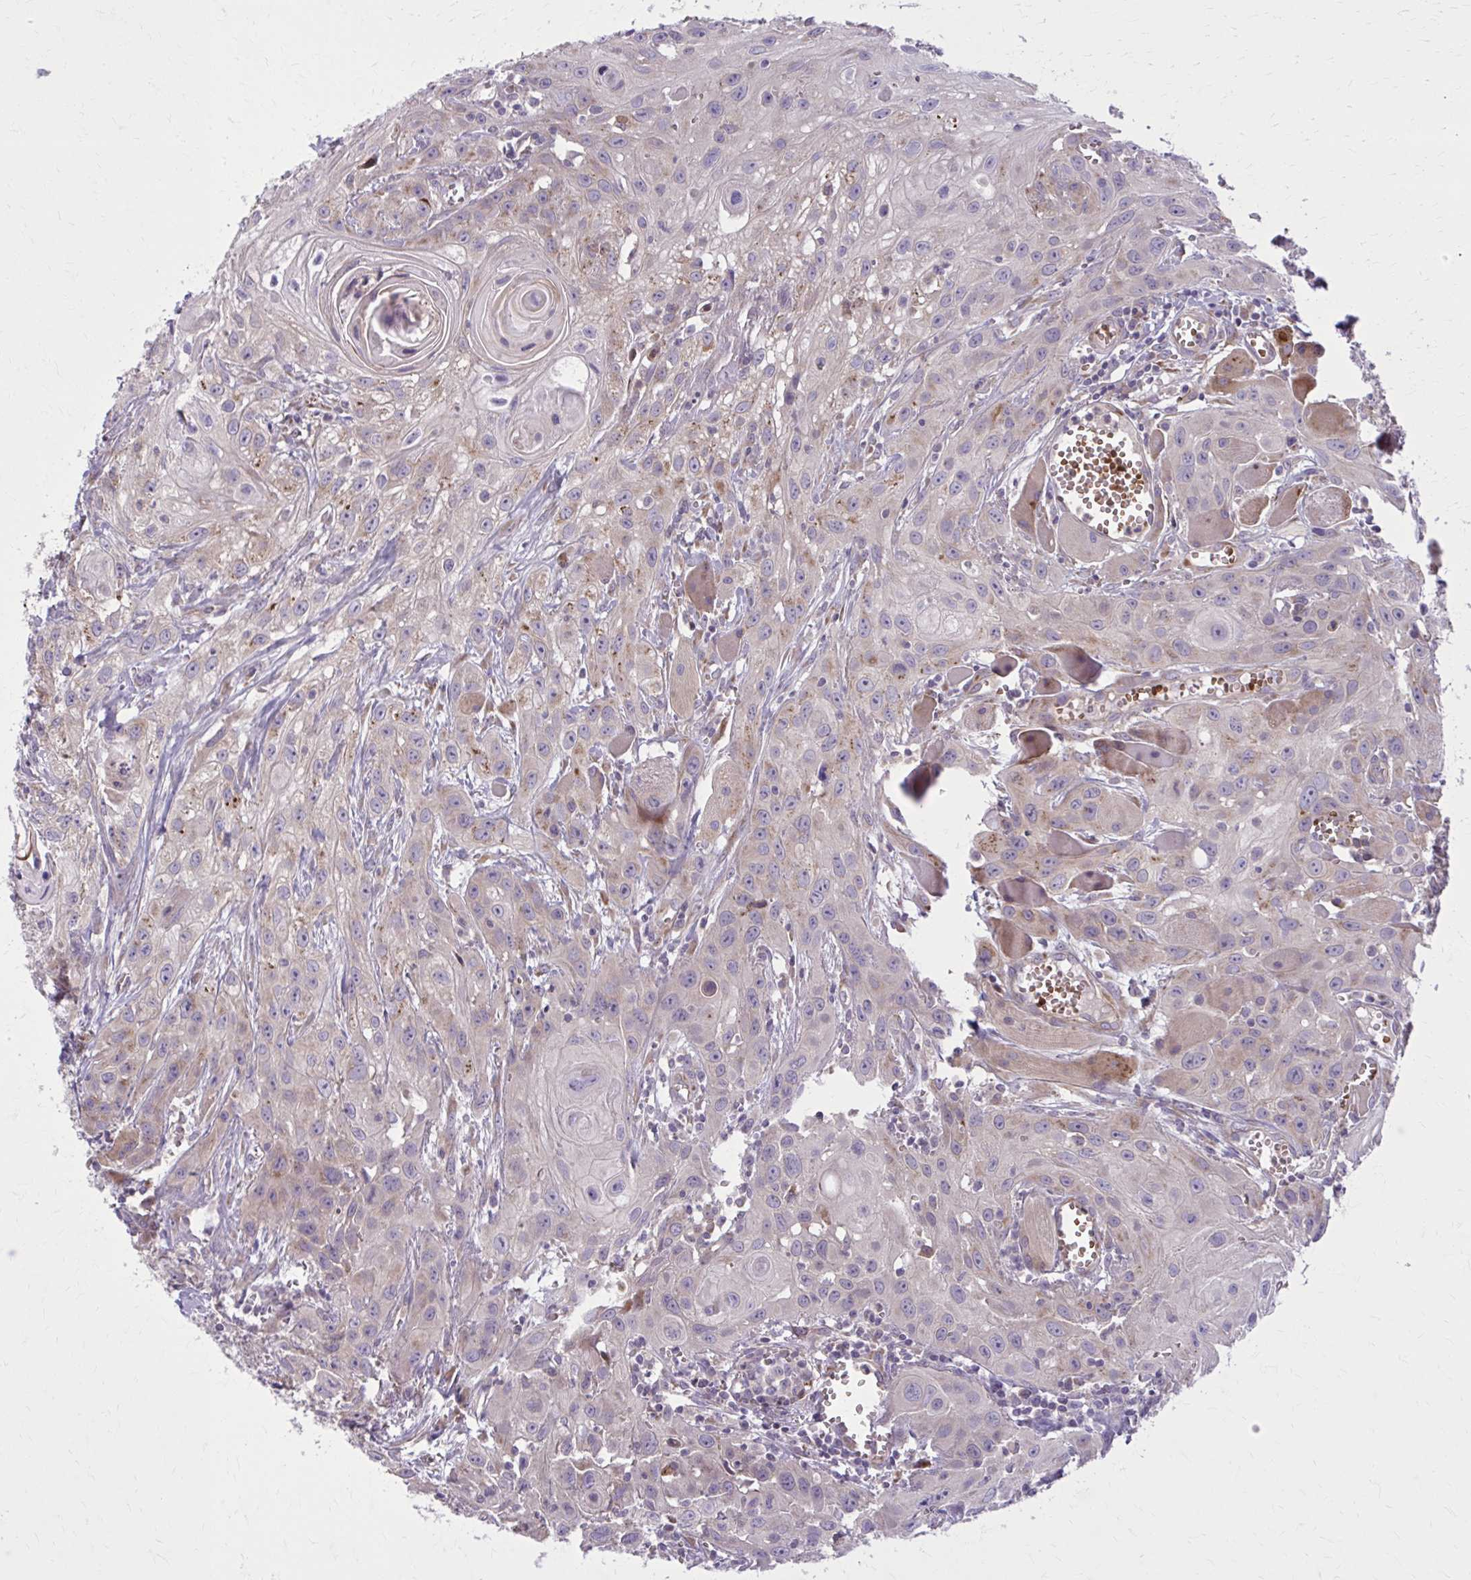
{"staining": {"intensity": "weak", "quantity": "25%-75%", "location": "cytoplasmic/membranous"}, "tissue": "head and neck cancer", "cell_type": "Tumor cells", "image_type": "cancer", "snomed": [{"axis": "morphology", "description": "Squamous cell carcinoma, NOS"}, {"axis": "topography", "description": "Oral tissue"}, {"axis": "topography", "description": "Head-Neck"}], "caption": "Immunohistochemical staining of head and neck cancer (squamous cell carcinoma) demonstrates low levels of weak cytoplasmic/membranous protein positivity in about 25%-75% of tumor cells.", "gene": "SNF8", "patient": {"sex": "male", "age": 58}}